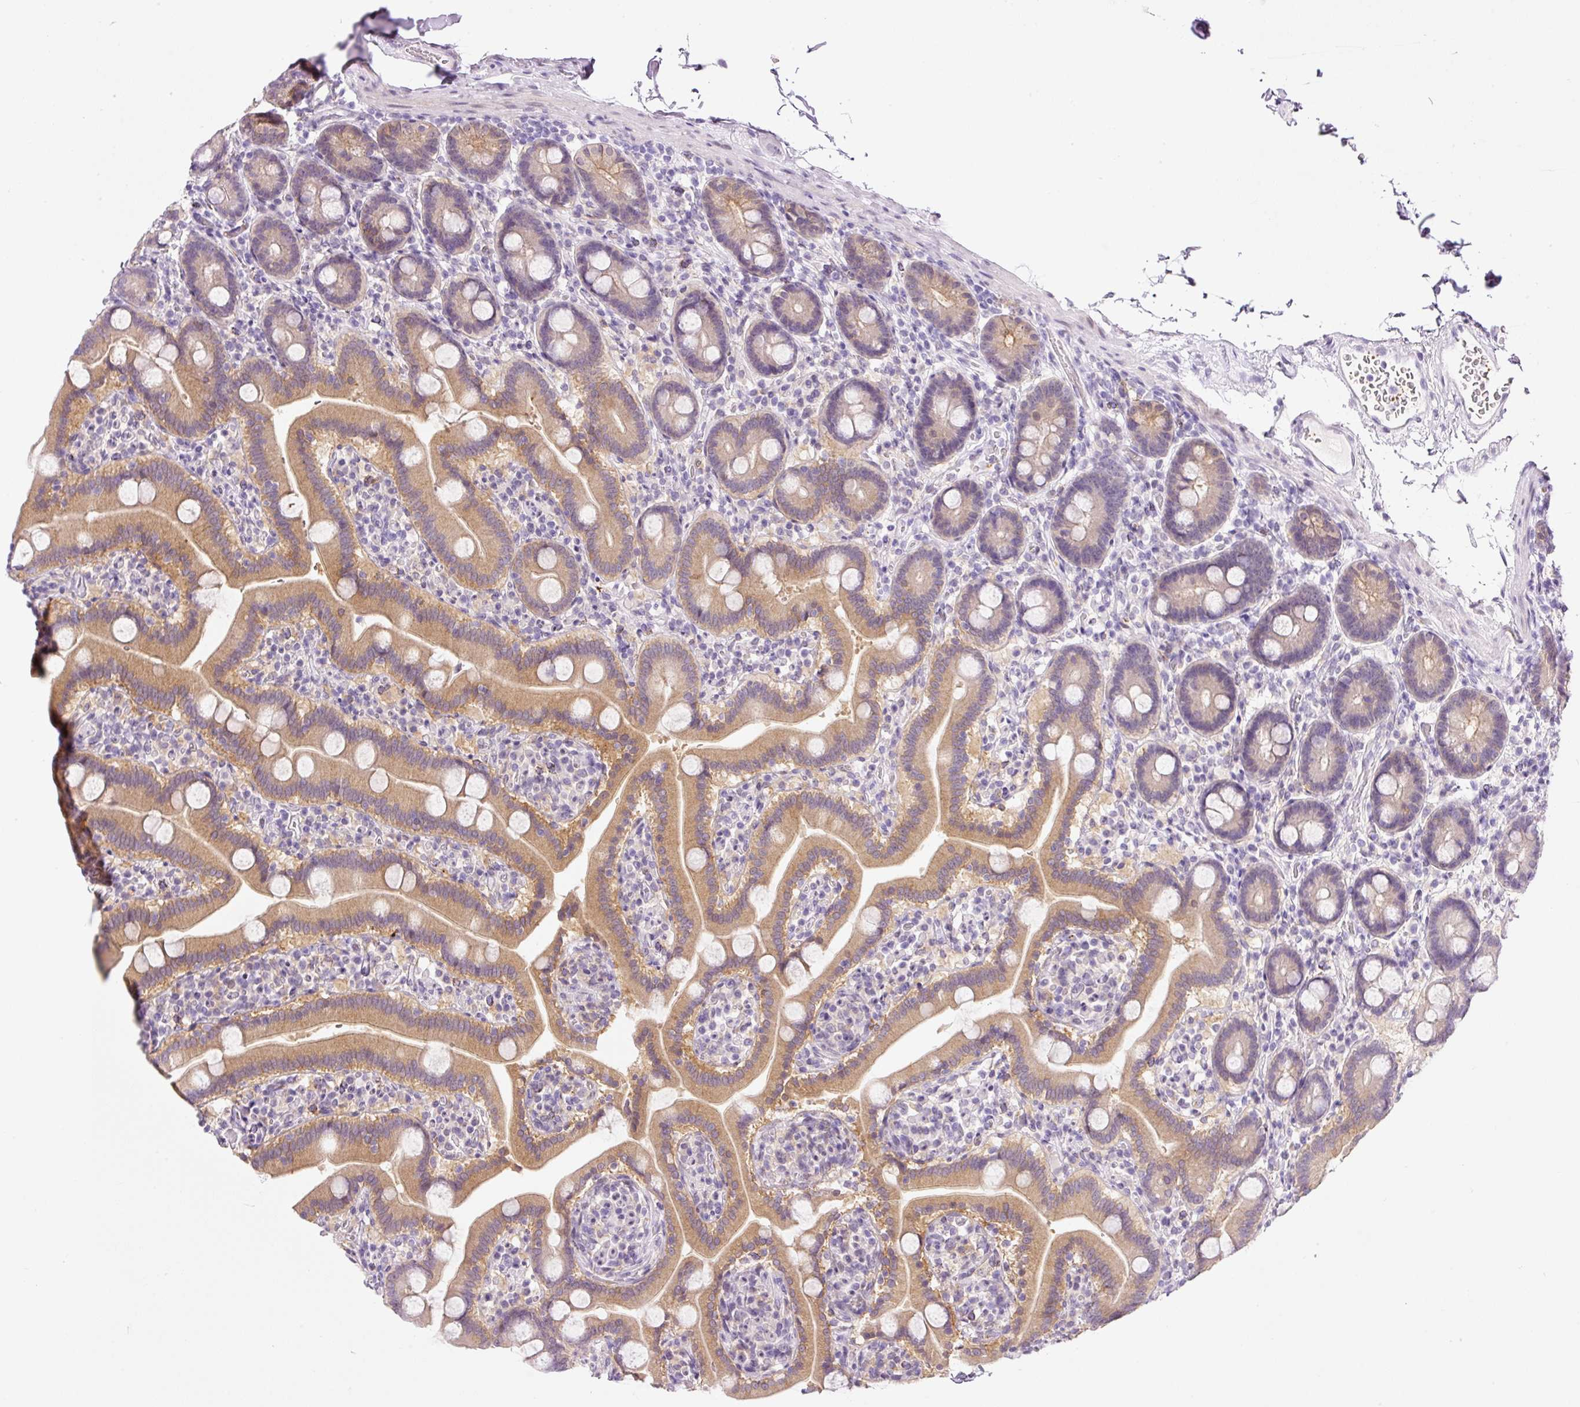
{"staining": {"intensity": "moderate", "quantity": ">75%", "location": "cytoplasmic/membranous"}, "tissue": "duodenum", "cell_type": "Glandular cells", "image_type": "normal", "snomed": [{"axis": "morphology", "description": "Normal tissue, NOS"}, {"axis": "topography", "description": "Duodenum"}], "caption": "A medium amount of moderate cytoplasmic/membranous staining is present in about >75% of glandular cells in normal duodenum. (DAB (3,3'-diaminobenzidine) = brown stain, brightfield microscopy at high magnification).", "gene": "SRC", "patient": {"sex": "male", "age": 55}}